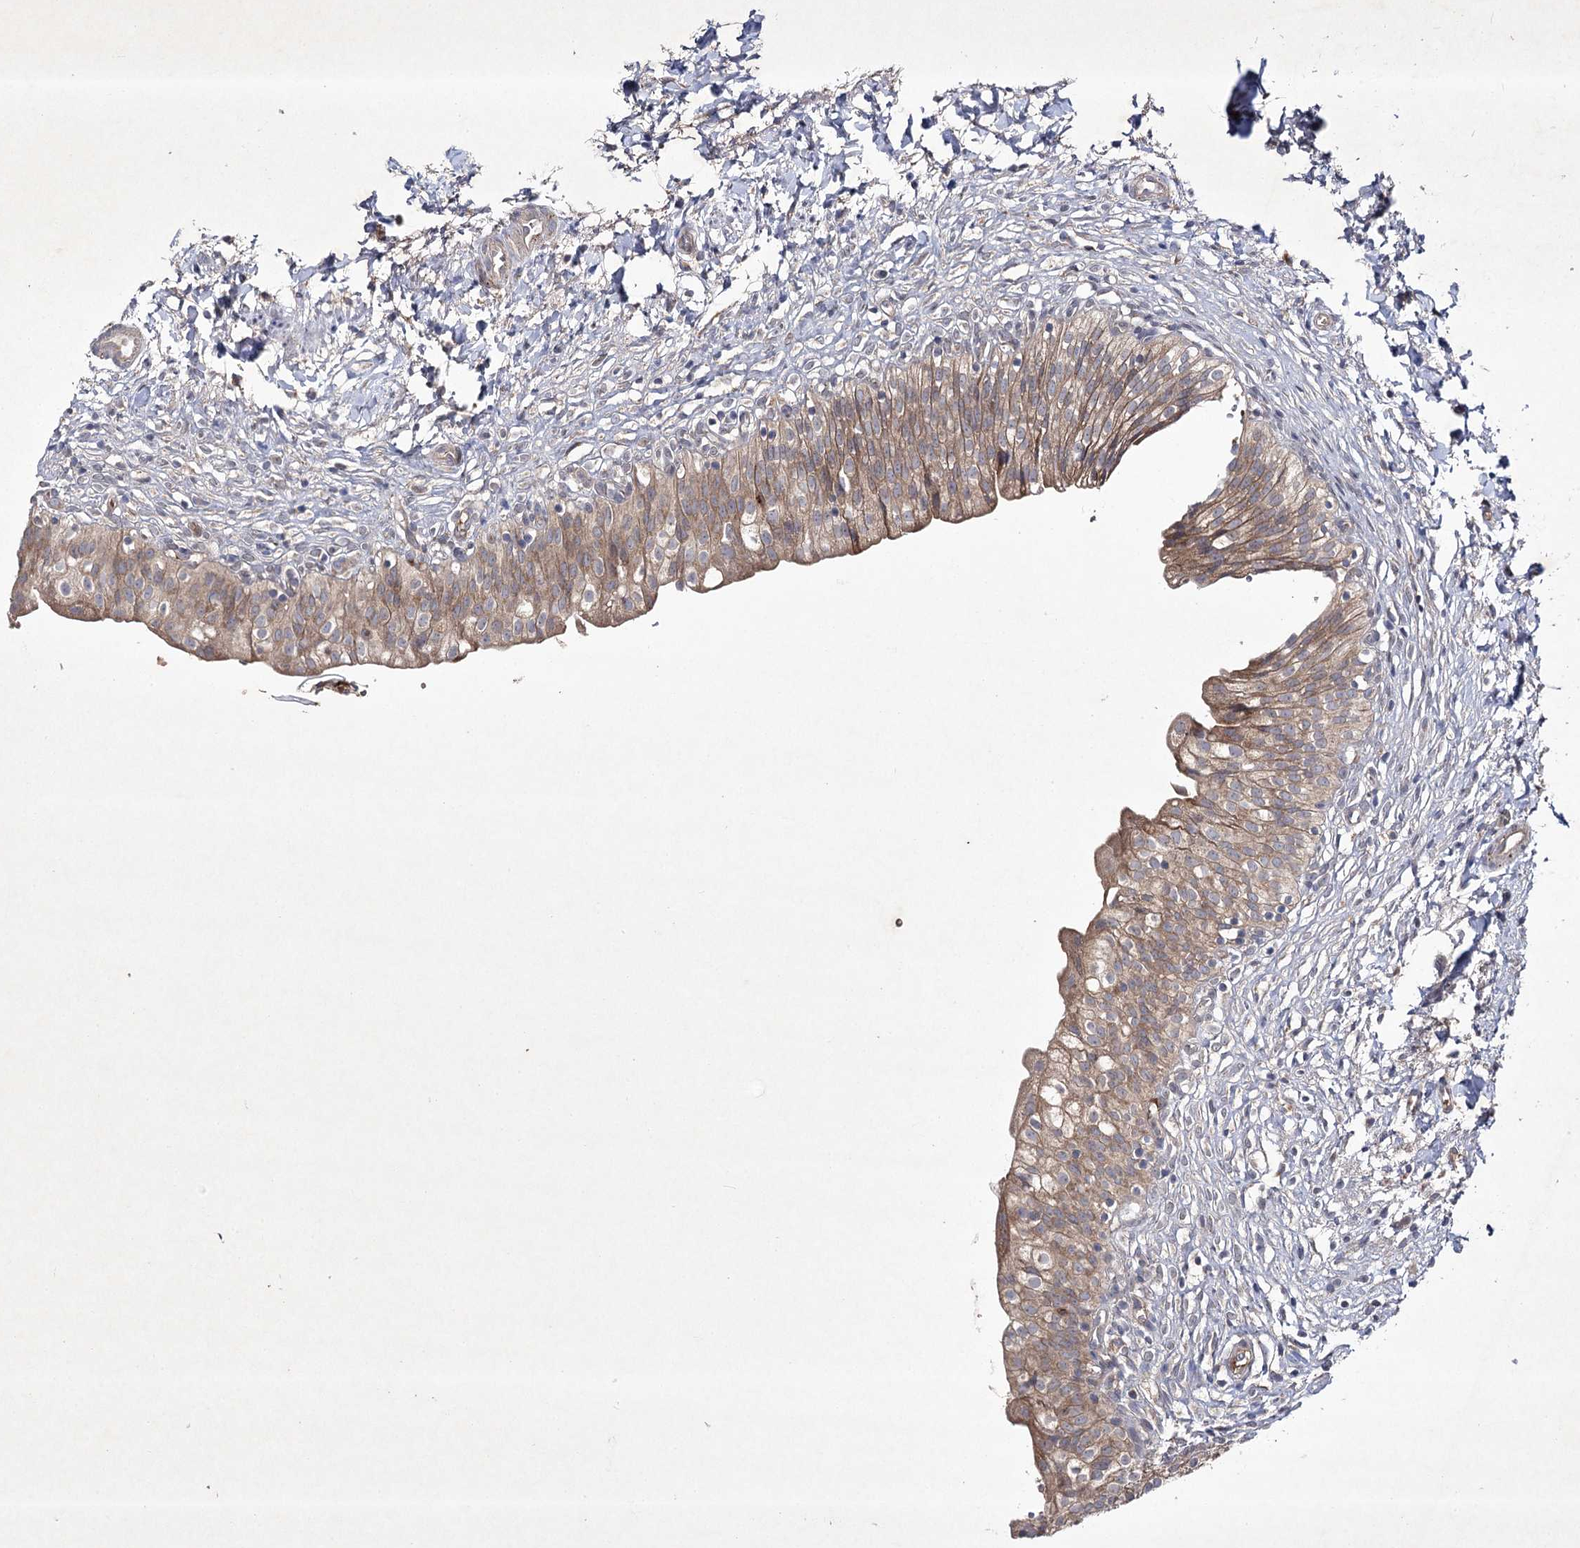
{"staining": {"intensity": "moderate", "quantity": ">75%", "location": "cytoplasmic/membranous"}, "tissue": "urinary bladder", "cell_type": "Urothelial cells", "image_type": "normal", "snomed": [{"axis": "morphology", "description": "Normal tissue, NOS"}, {"axis": "topography", "description": "Urinary bladder"}], "caption": "An image of urinary bladder stained for a protein shows moderate cytoplasmic/membranous brown staining in urothelial cells.", "gene": "ALG9", "patient": {"sex": "male", "age": 55}}